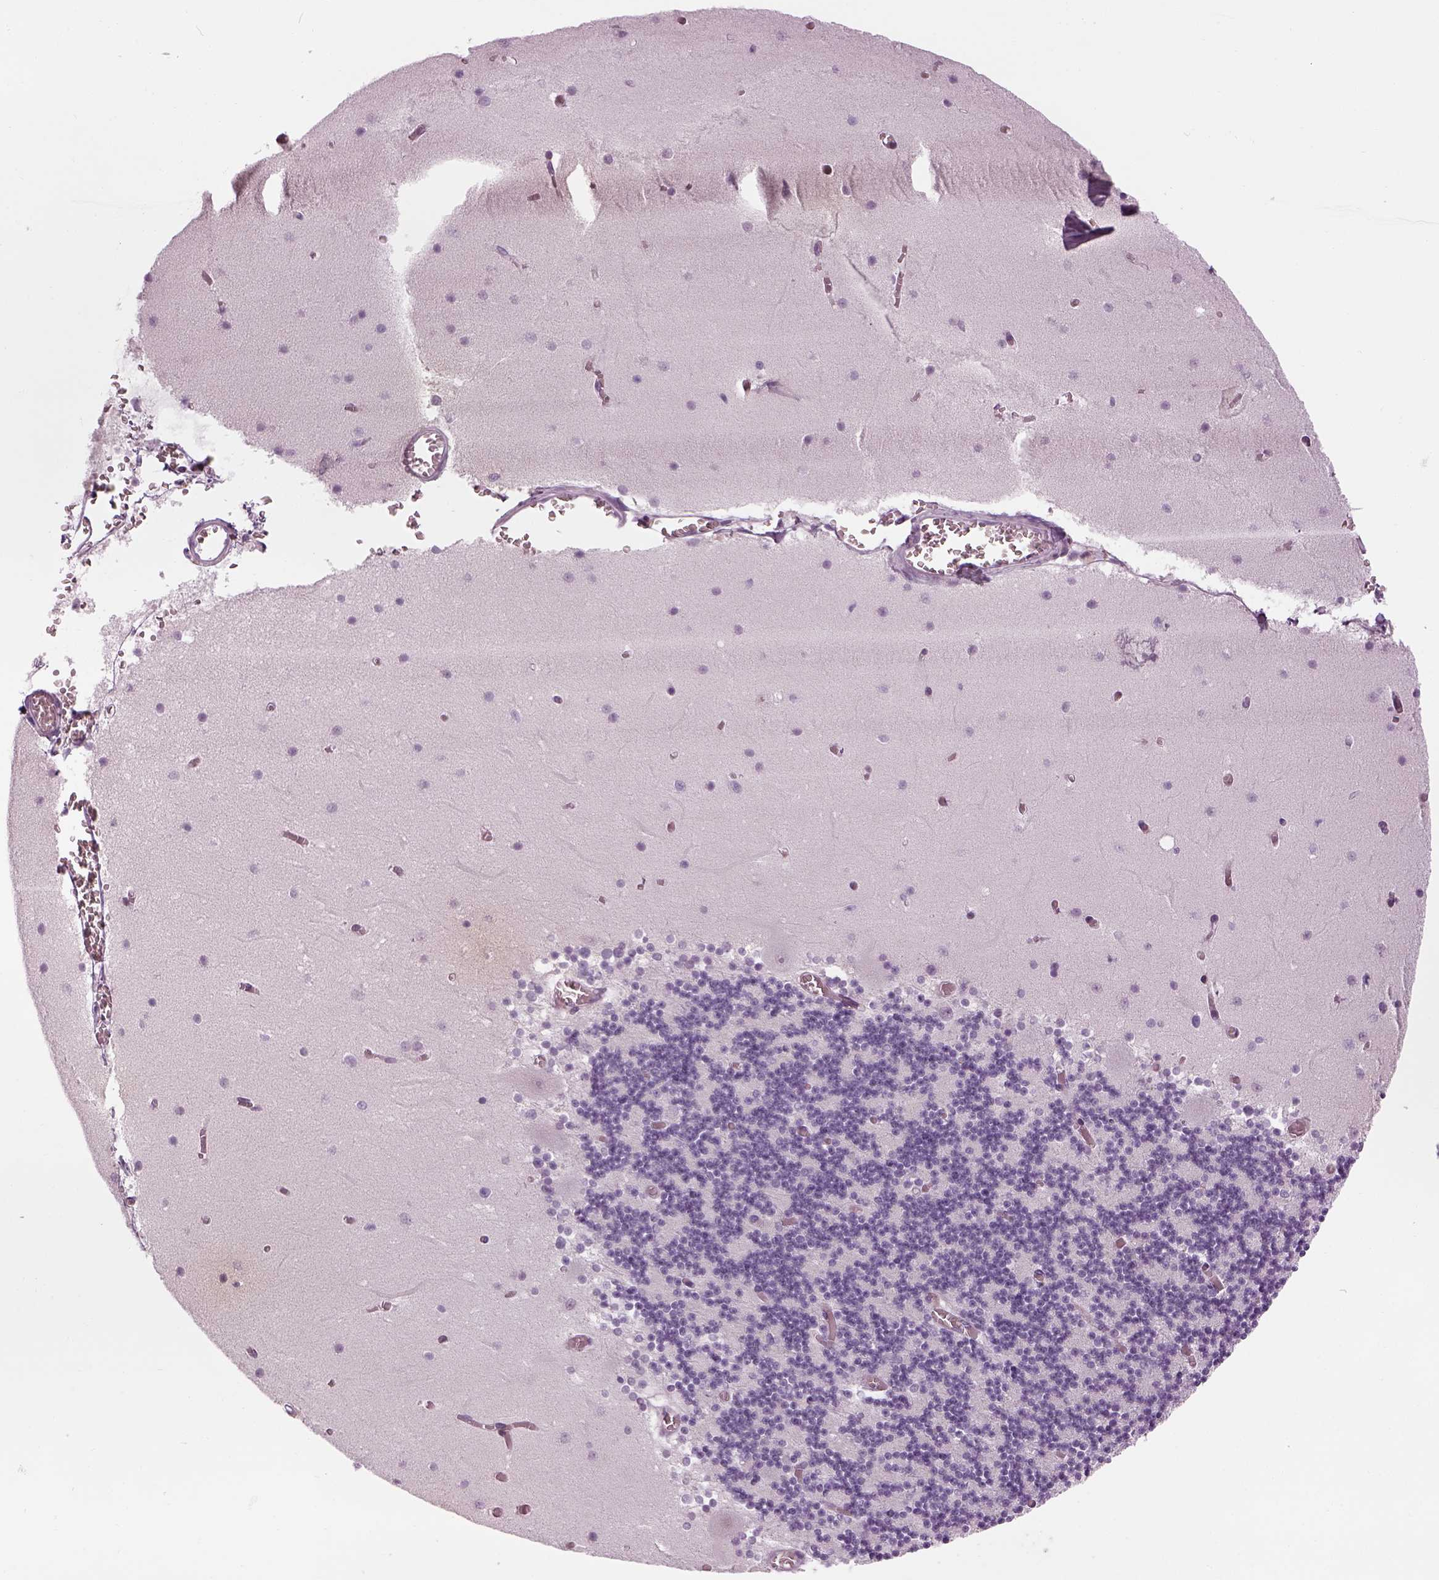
{"staining": {"intensity": "negative", "quantity": "none", "location": "none"}, "tissue": "cerebellum", "cell_type": "Cells in granular layer", "image_type": "normal", "snomed": [{"axis": "morphology", "description": "Normal tissue, NOS"}, {"axis": "topography", "description": "Cerebellum"}], "caption": "Immunohistochemistry image of unremarkable cerebellum stained for a protein (brown), which demonstrates no staining in cells in granular layer.", "gene": "LRRIQ3", "patient": {"sex": "female", "age": 28}}